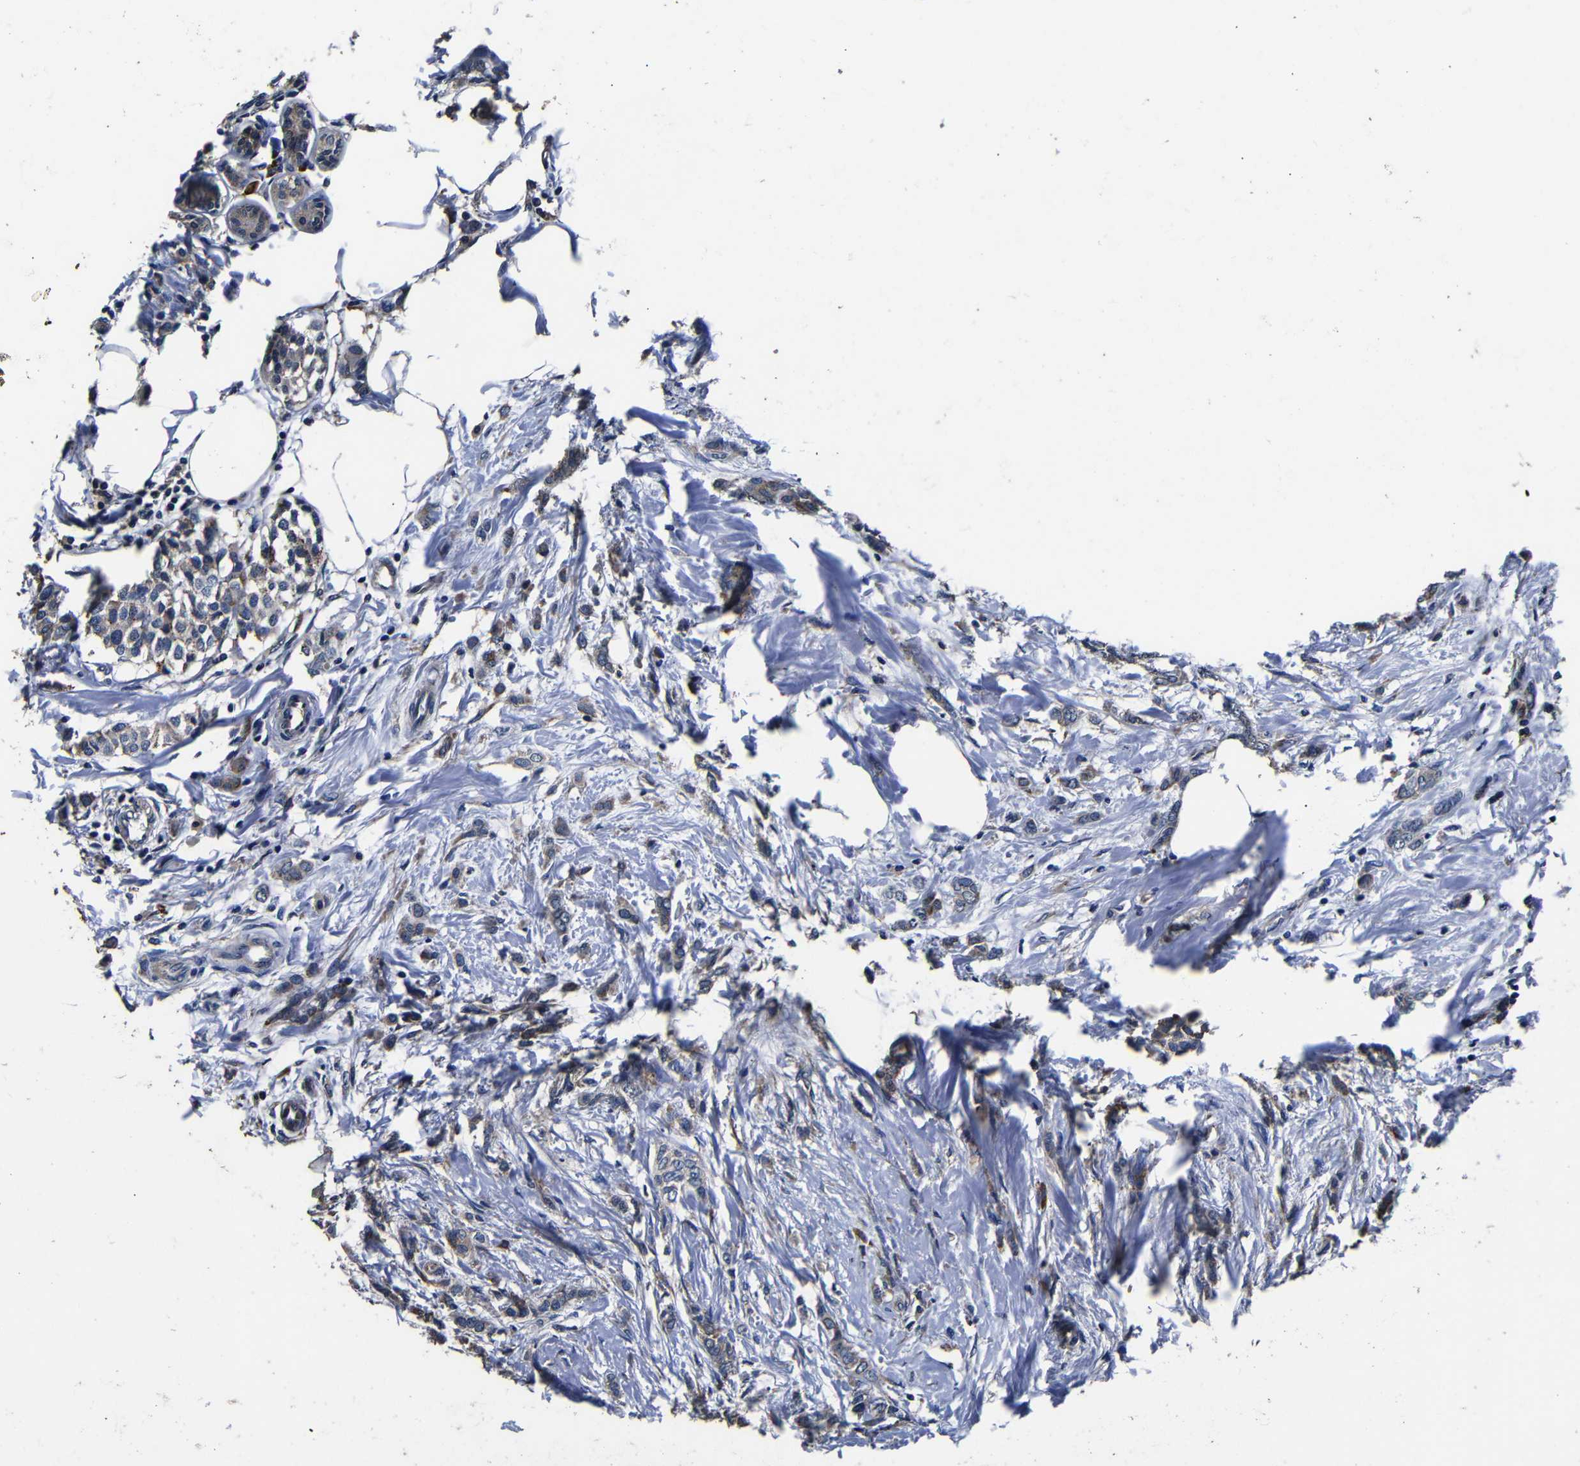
{"staining": {"intensity": "moderate", "quantity": ">75%", "location": "cytoplasmic/membranous"}, "tissue": "breast cancer", "cell_type": "Tumor cells", "image_type": "cancer", "snomed": [{"axis": "morphology", "description": "Lobular carcinoma, in situ"}, {"axis": "morphology", "description": "Lobular carcinoma"}, {"axis": "topography", "description": "Breast"}], "caption": "A brown stain shows moderate cytoplasmic/membranous staining of a protein in human breast cancer tumor cells.", "gene": "SCN9A", "patient": {"sex": "female", "age": 41}}